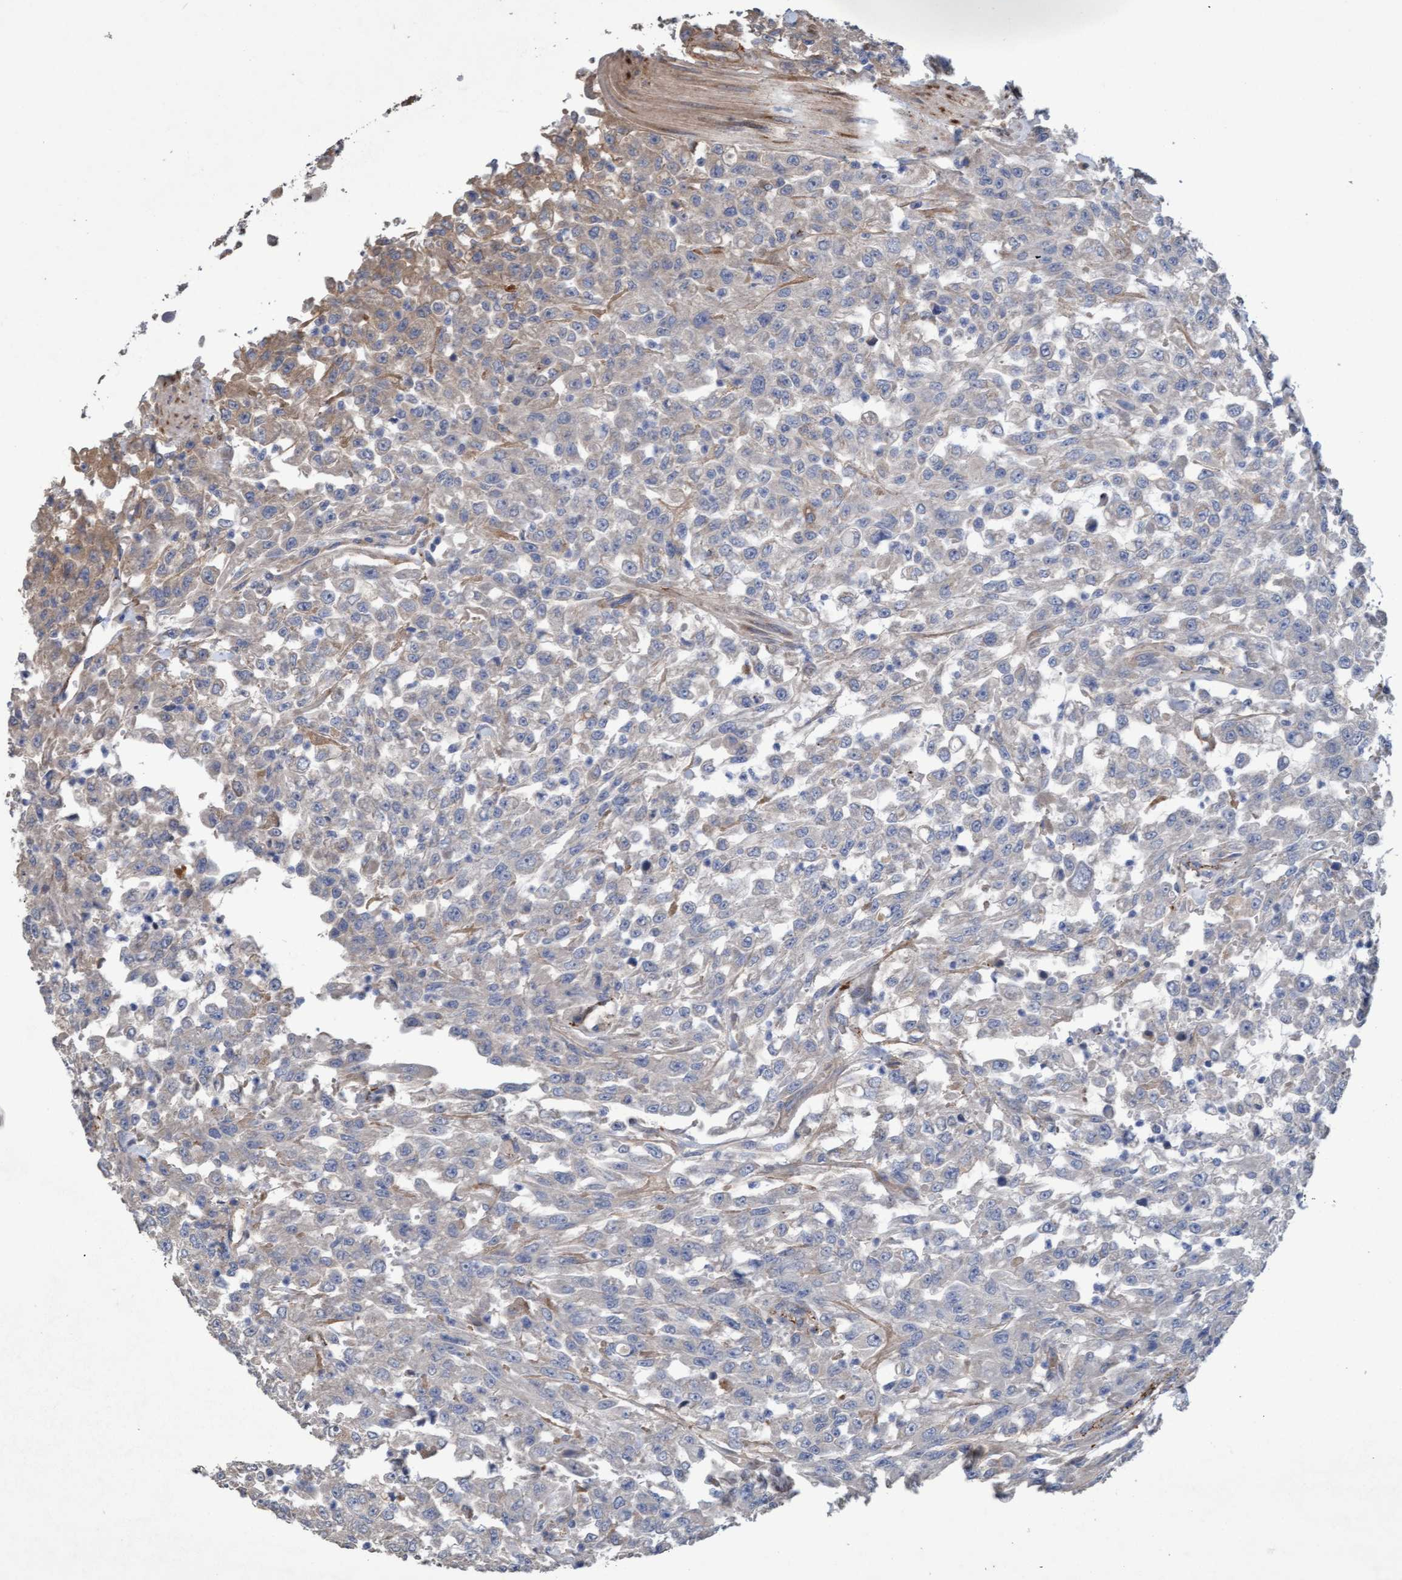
{"staining": {"intensity": "weak", "quantity": "<25%", "location": "cytoplasmic/membranous"}, "tissue": "urothelial cancer", "cell_type": "Tumor cells", "image_type": "cancer", "snomed": [{"axis": "morphology", "description": "Urothelial carcinoma, High grade"}, {"axis": "topography", "description": "Urinary bladder"}], "caption": "Tumor cells are negative for brown protein staining in urothelial cancer.", "gene": "DDHD2", "patient": {"sex": "male", "age": 46}}